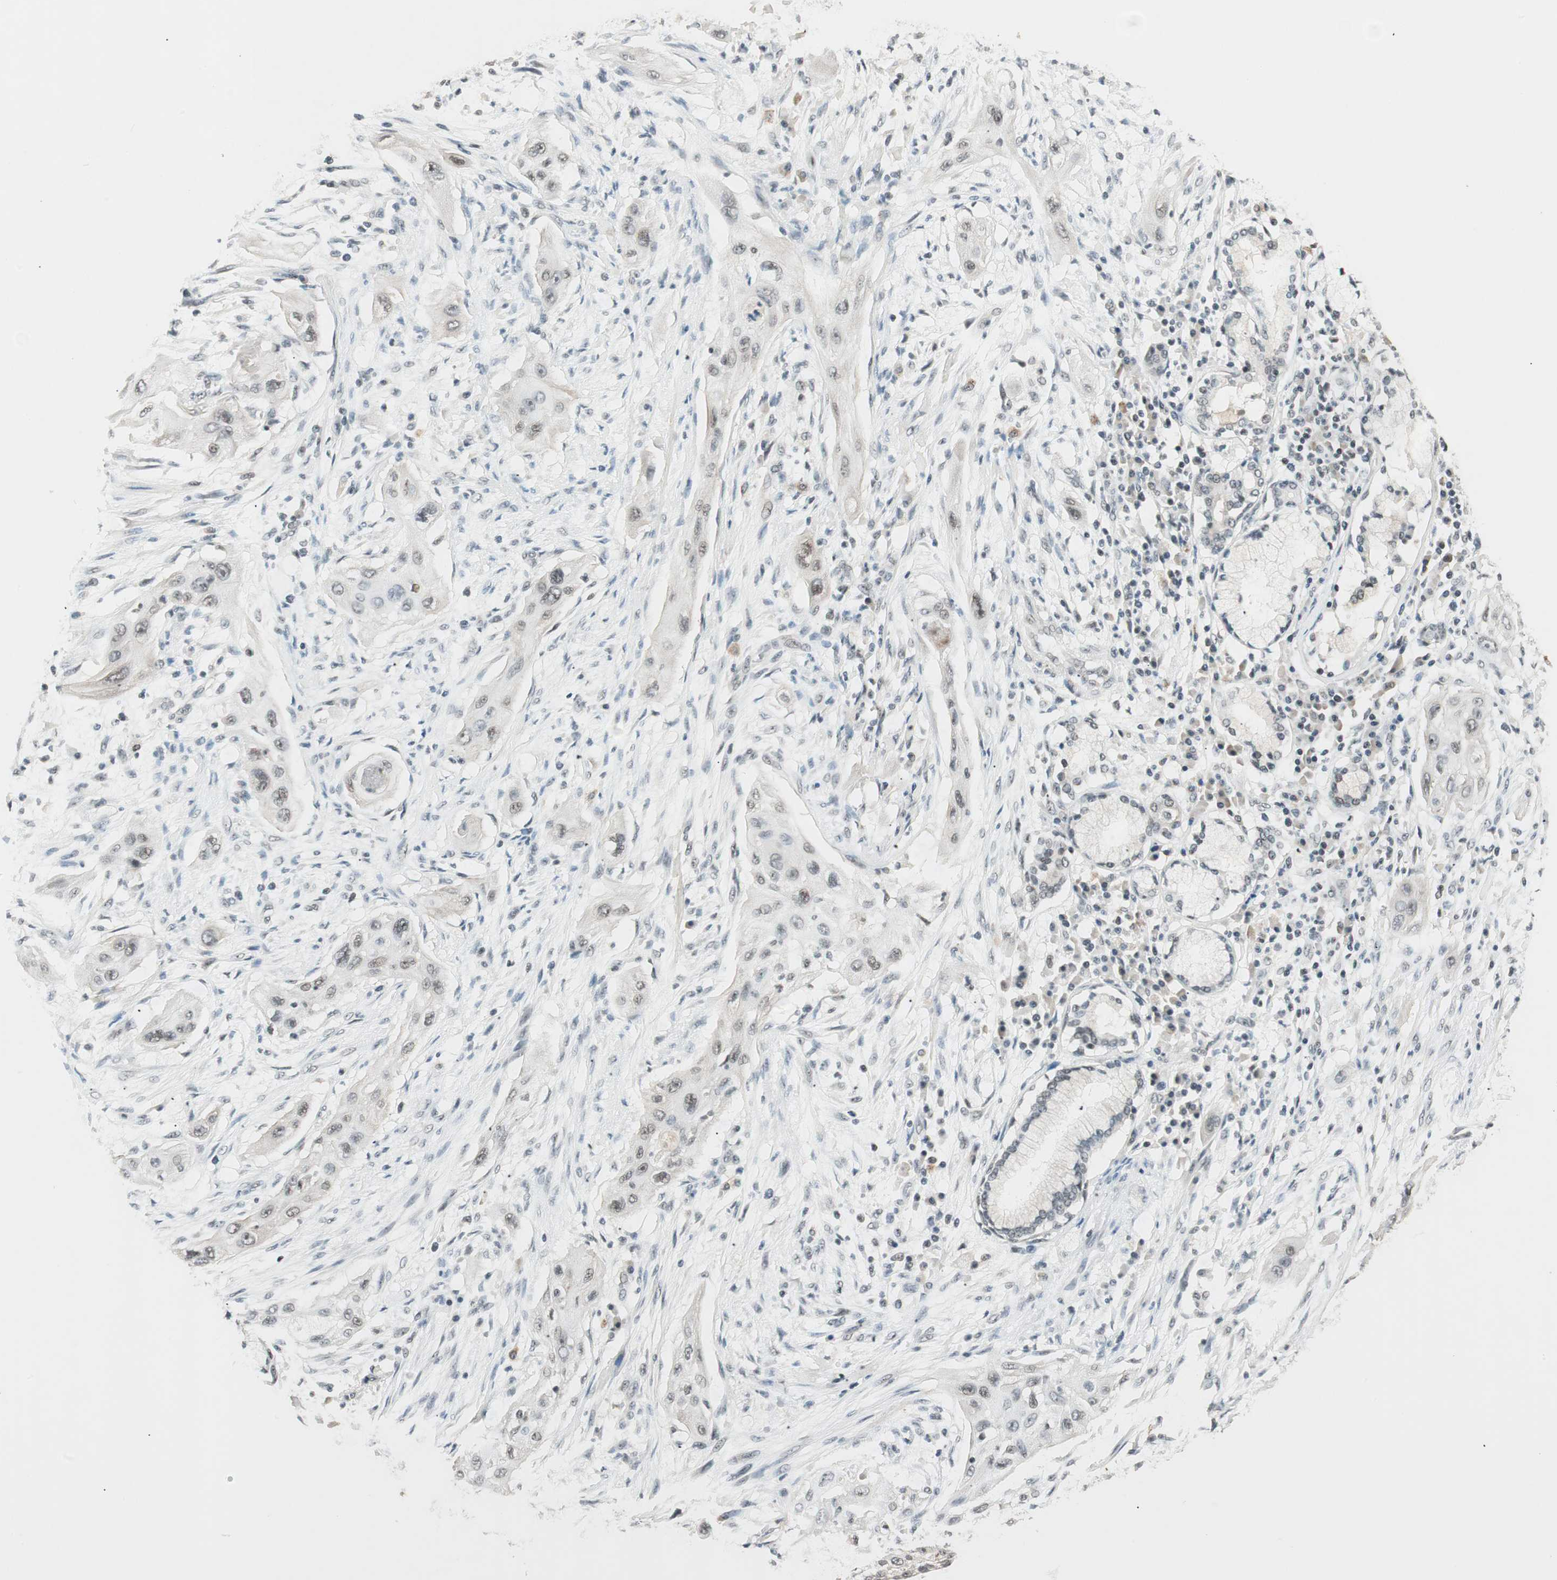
{"staining": {"intensity": "weak", "quantity": "<25%", "location": "nuclear"}, "tissue": "lung cancer", "cell_type": "Tumor cells", "image_type": "cancer", "snomed": [{"axis": "morphology", "description": "Squamous cell carcinoma, NOS"}, {"axis": "topography", "description": "Lung"}], "caption": "Immunohistochemistry image of neoplastic tissue: human squamous cell carcinoma (lung) stained with DAB exhibits no significant protein expression in tumor cells.", "gene": "NFRKB", "patient": {"sex": "female", "age": 47}}